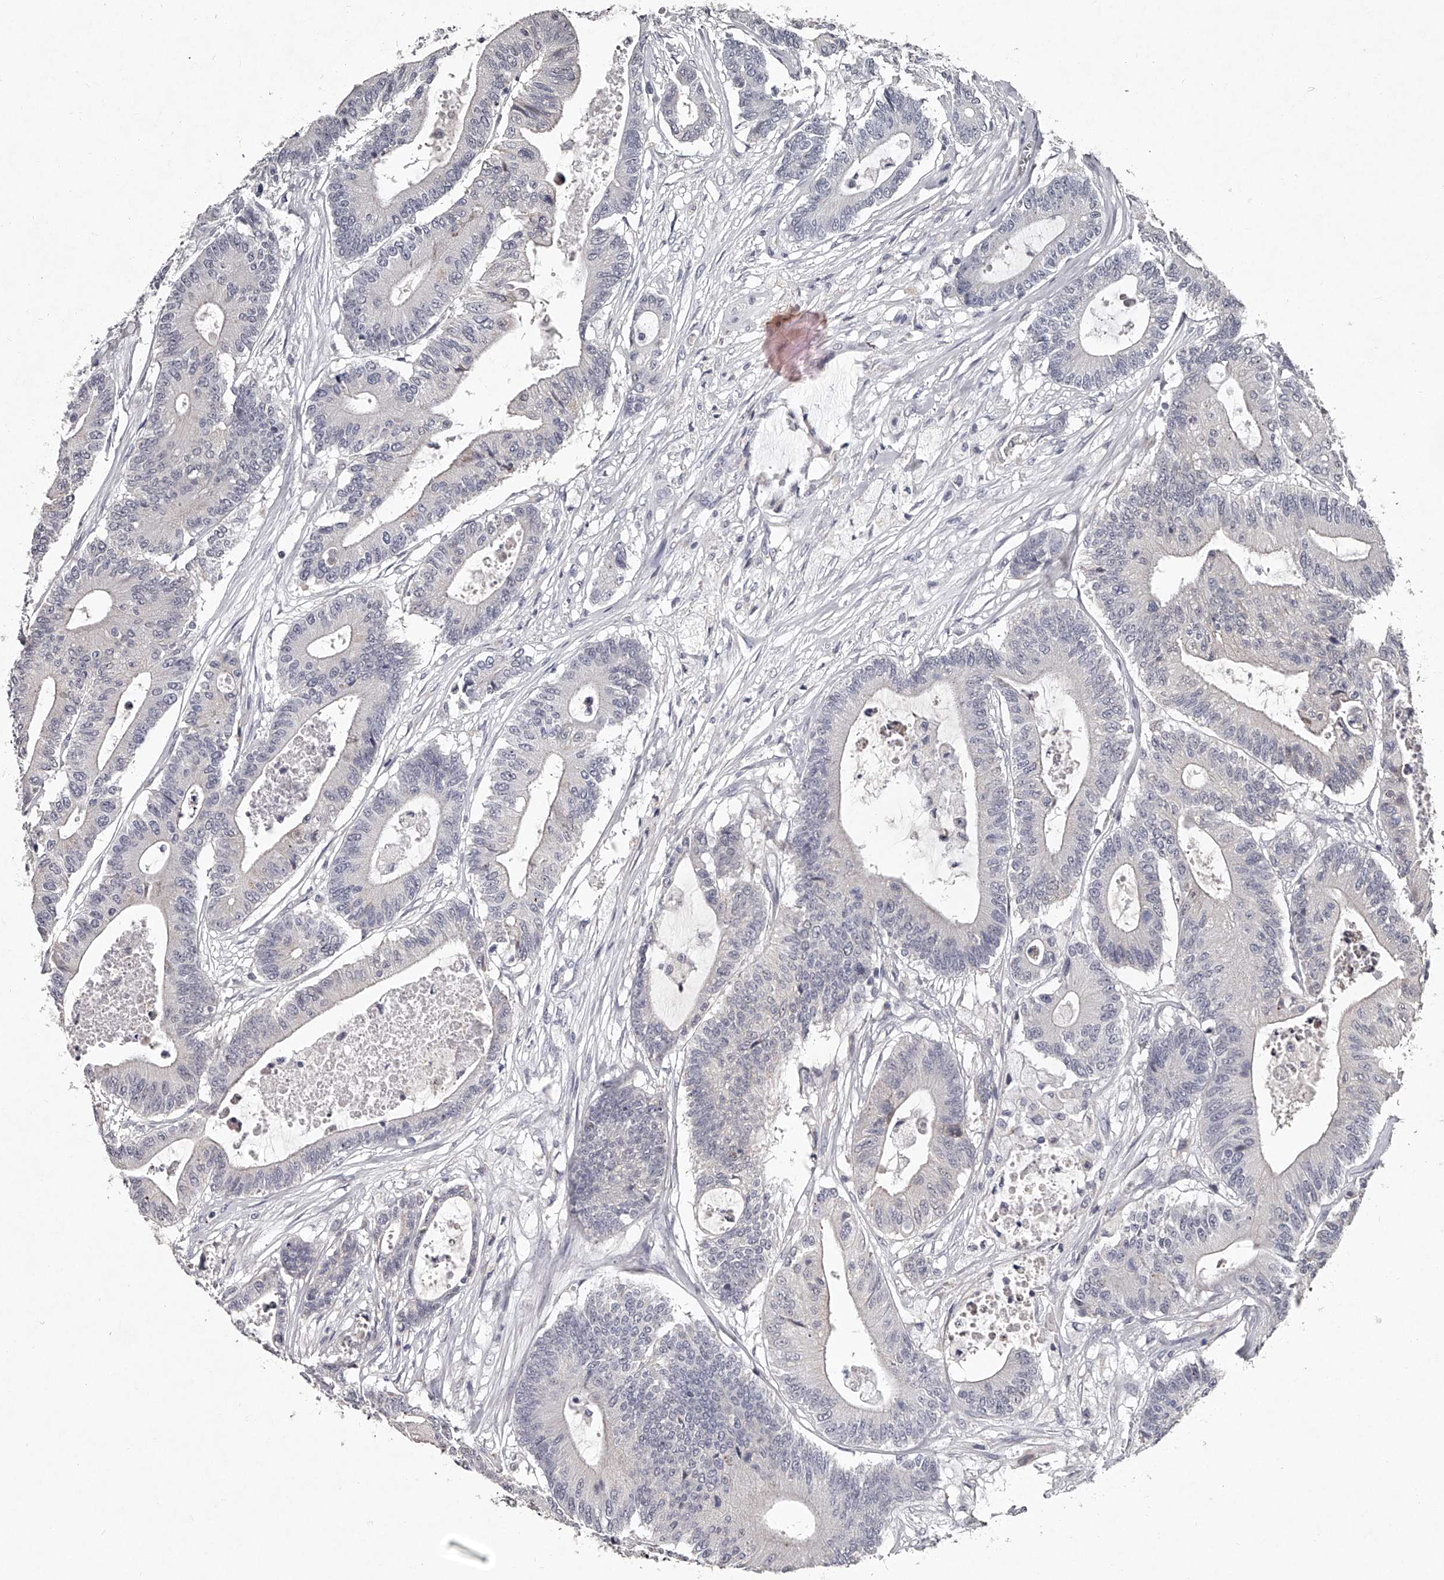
{"staining": {"intensity": "negative", "quantity": "none", "location": "none"}, "tissue": "colorectal cancer", "cell_type": "Tumor cells", "image_type": "cancer", "snomed": [{"axis": "morphology", "description": "Adenocarcinoma, NOS"}, {"axis": "topography", "description": "Colon"}], "caption": "Colorectal cancer (adenocarcinoma) was stained to show a protein in brown. There is no significant staining in tumor cells.", "gene": "NT5DC1", "patient": {"sex": "female", "age": 84}}